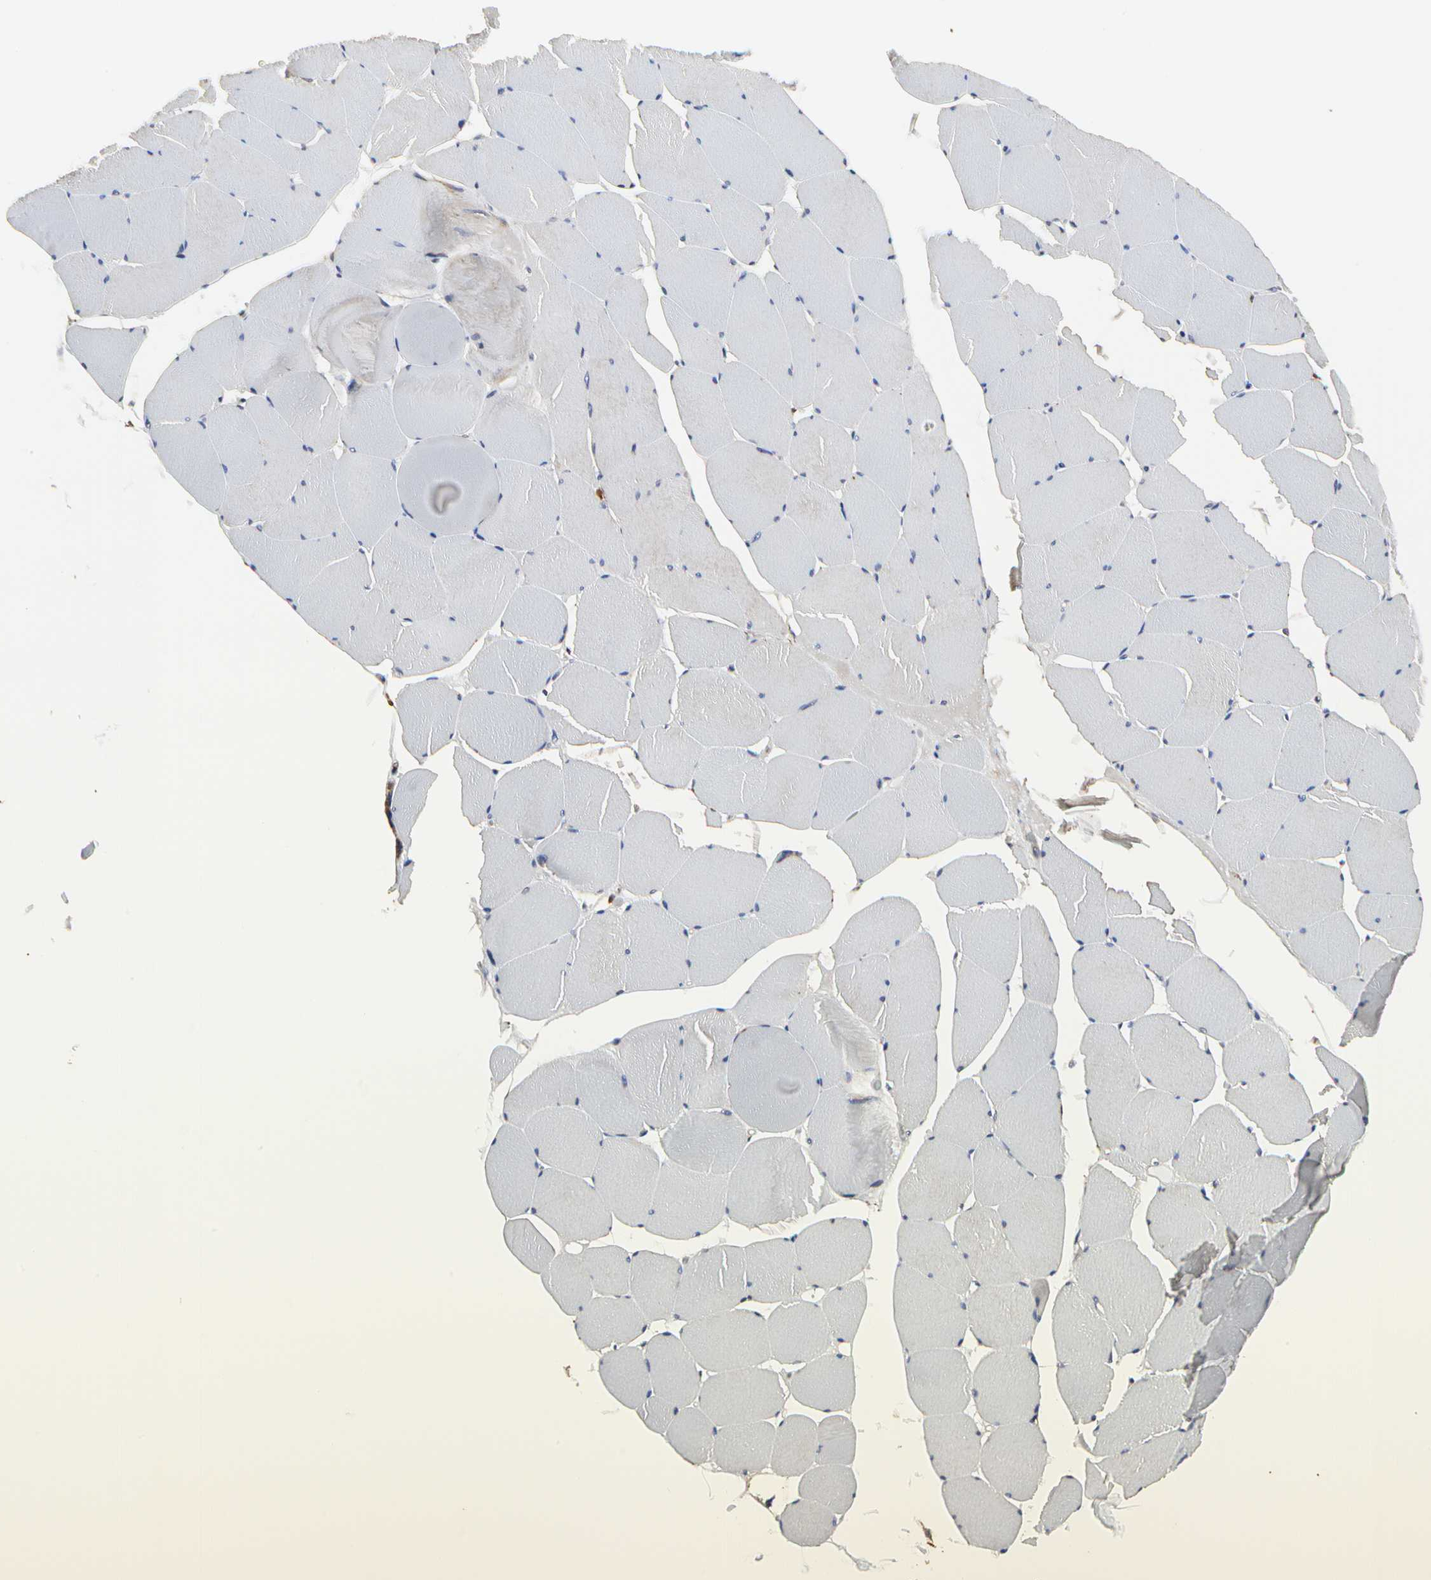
{"staining": {"intensity": "negative", "quantity": "none", "location": "none"}, "tissue": "skeletal muscle", "cell_type": "Myocytes", "image_type": "normal", "snomed": [{"axis": "morphology", "description": "Normal tissue, NOS"}, {"axis": "topography", "description": "Skeletal muscle"}, {"axis": "topography", "description": "Salivary gland"}], "caption": "High power microscopy histopathology image of an IHC image of unremarkable skeletal muscle, revealing no significant expression in myocytes.", "gene": "NAPG", "patient": {"sex": "male", "age": 62}}